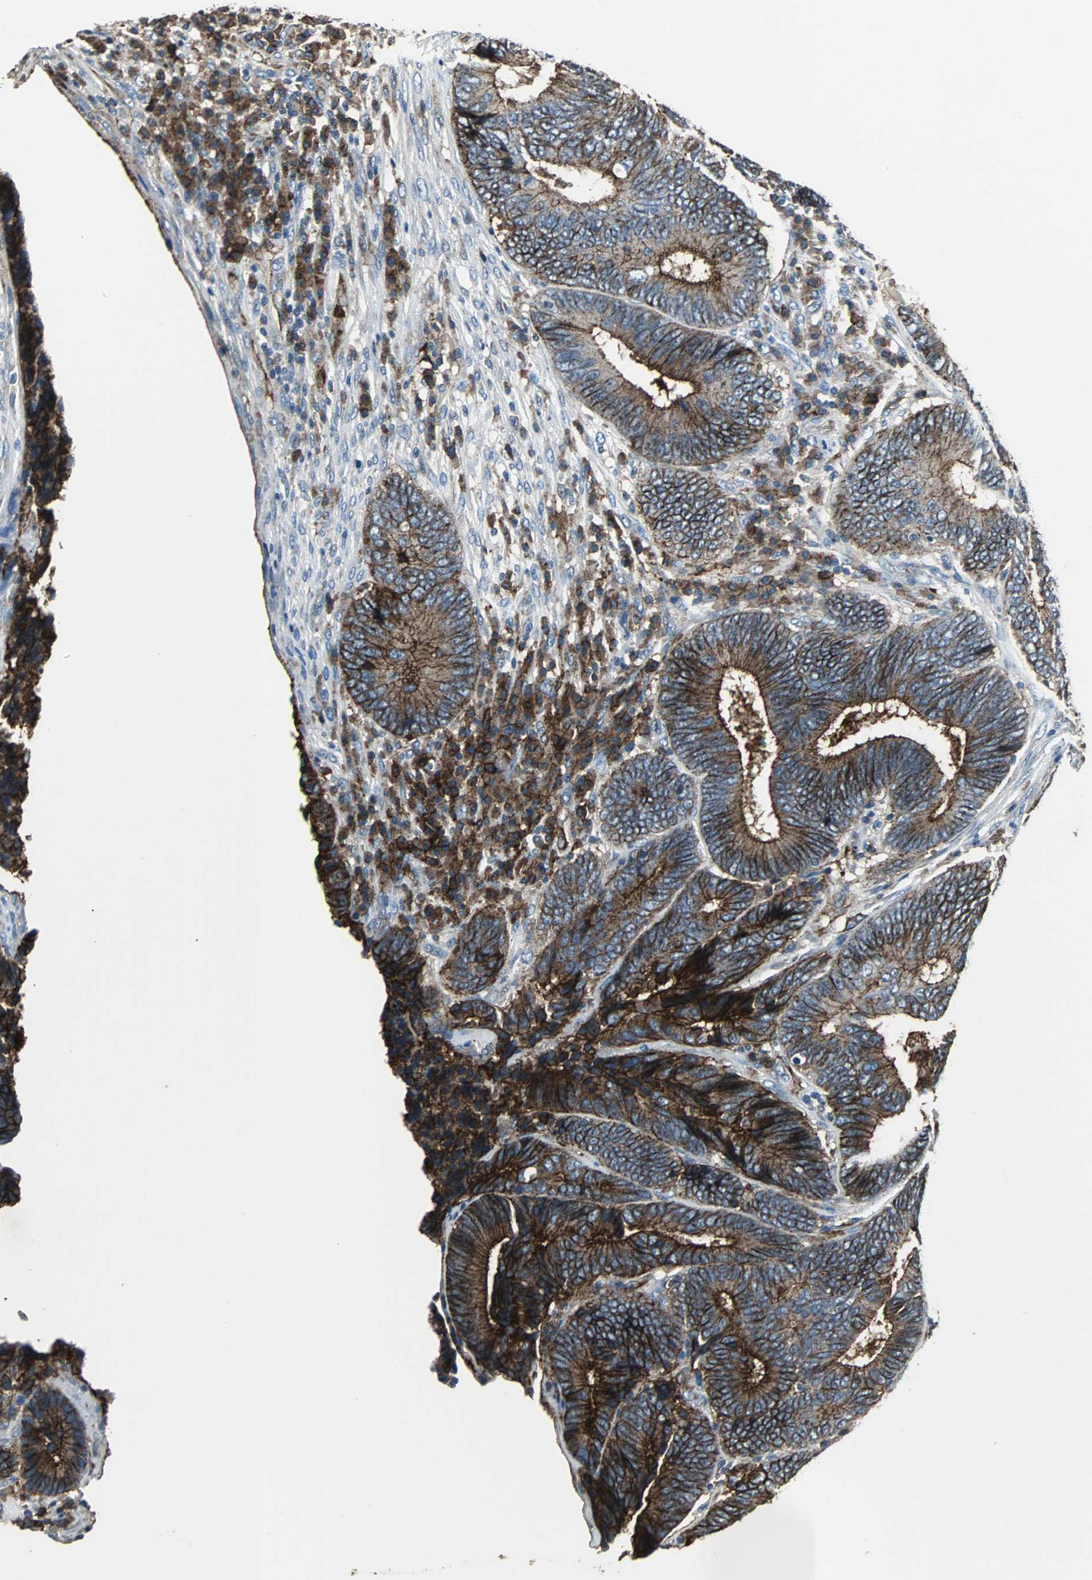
{"staining": {"intensity": "moderate", "quantity": ">75%", "location": "cytoplasmic/membranous"}, "tissue": "colorectal cancer", "cell_type": "Tumor cells", "image_type": "cancer", "snomed": [{"axis": "morphology", "description": "Adenocarcinoma, NOS"}, {"axis": "topography", "description": "Colon"}], "caption": "High-magnification brightfield microscopy of colorectal adenocarcinoma stained with DAB (brown) and counterstained with hematoxylin (blue). tumor cells exhibit moderate cytoplasmic/membranous expression is identified in approximately>75% of cells. (DAB (3,3'-diaminobenzidine) IHC, brown staining for protein, blue staining for nuclei).", "gene": "F11R", "patient": {"sex": "female", "age": 78}}